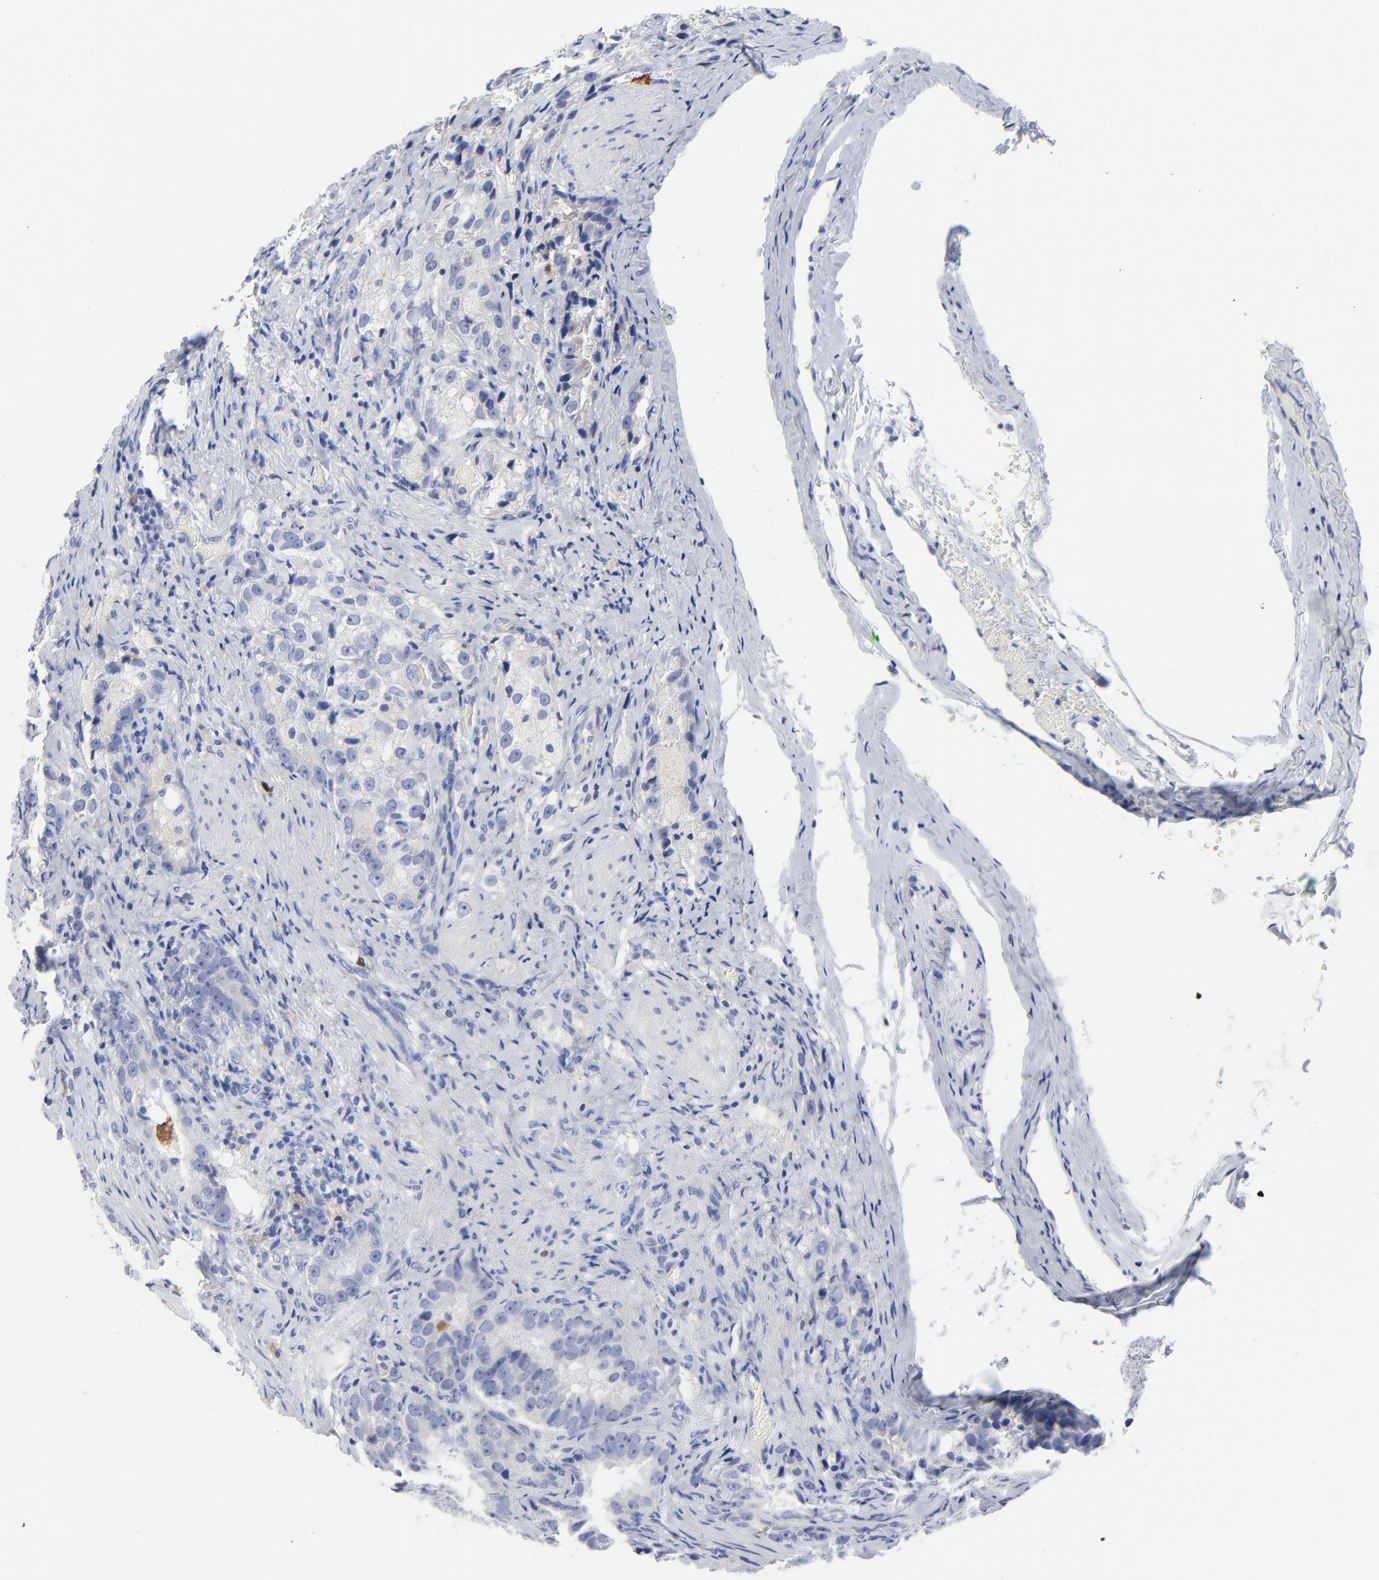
{"staining": {"intensity": "moderate", "quantity": "<25%", "location": "cytoplasmic/membranous,nuclear"}, "tissue": "prostate cancer", "cell_type": "Tumor cells", "image_type": "cancer", "snomed": [{"axis": "morphology", "description": "Adenocarcinoma, High grade"}, {"axis": "topography", "description": "Prostate"}], "caption": "DAB immunohistochemical staining of human prostate high-grade adenocarcinoma displays moderate cytoplasmic/membranous and nuclear protein positivity in approximately <25% of tumor cells. The protein is shown in brown color, while the nuclei are stained blue.", "gene": "CDK1", "patient": {"sex": "male", "age": 63}}